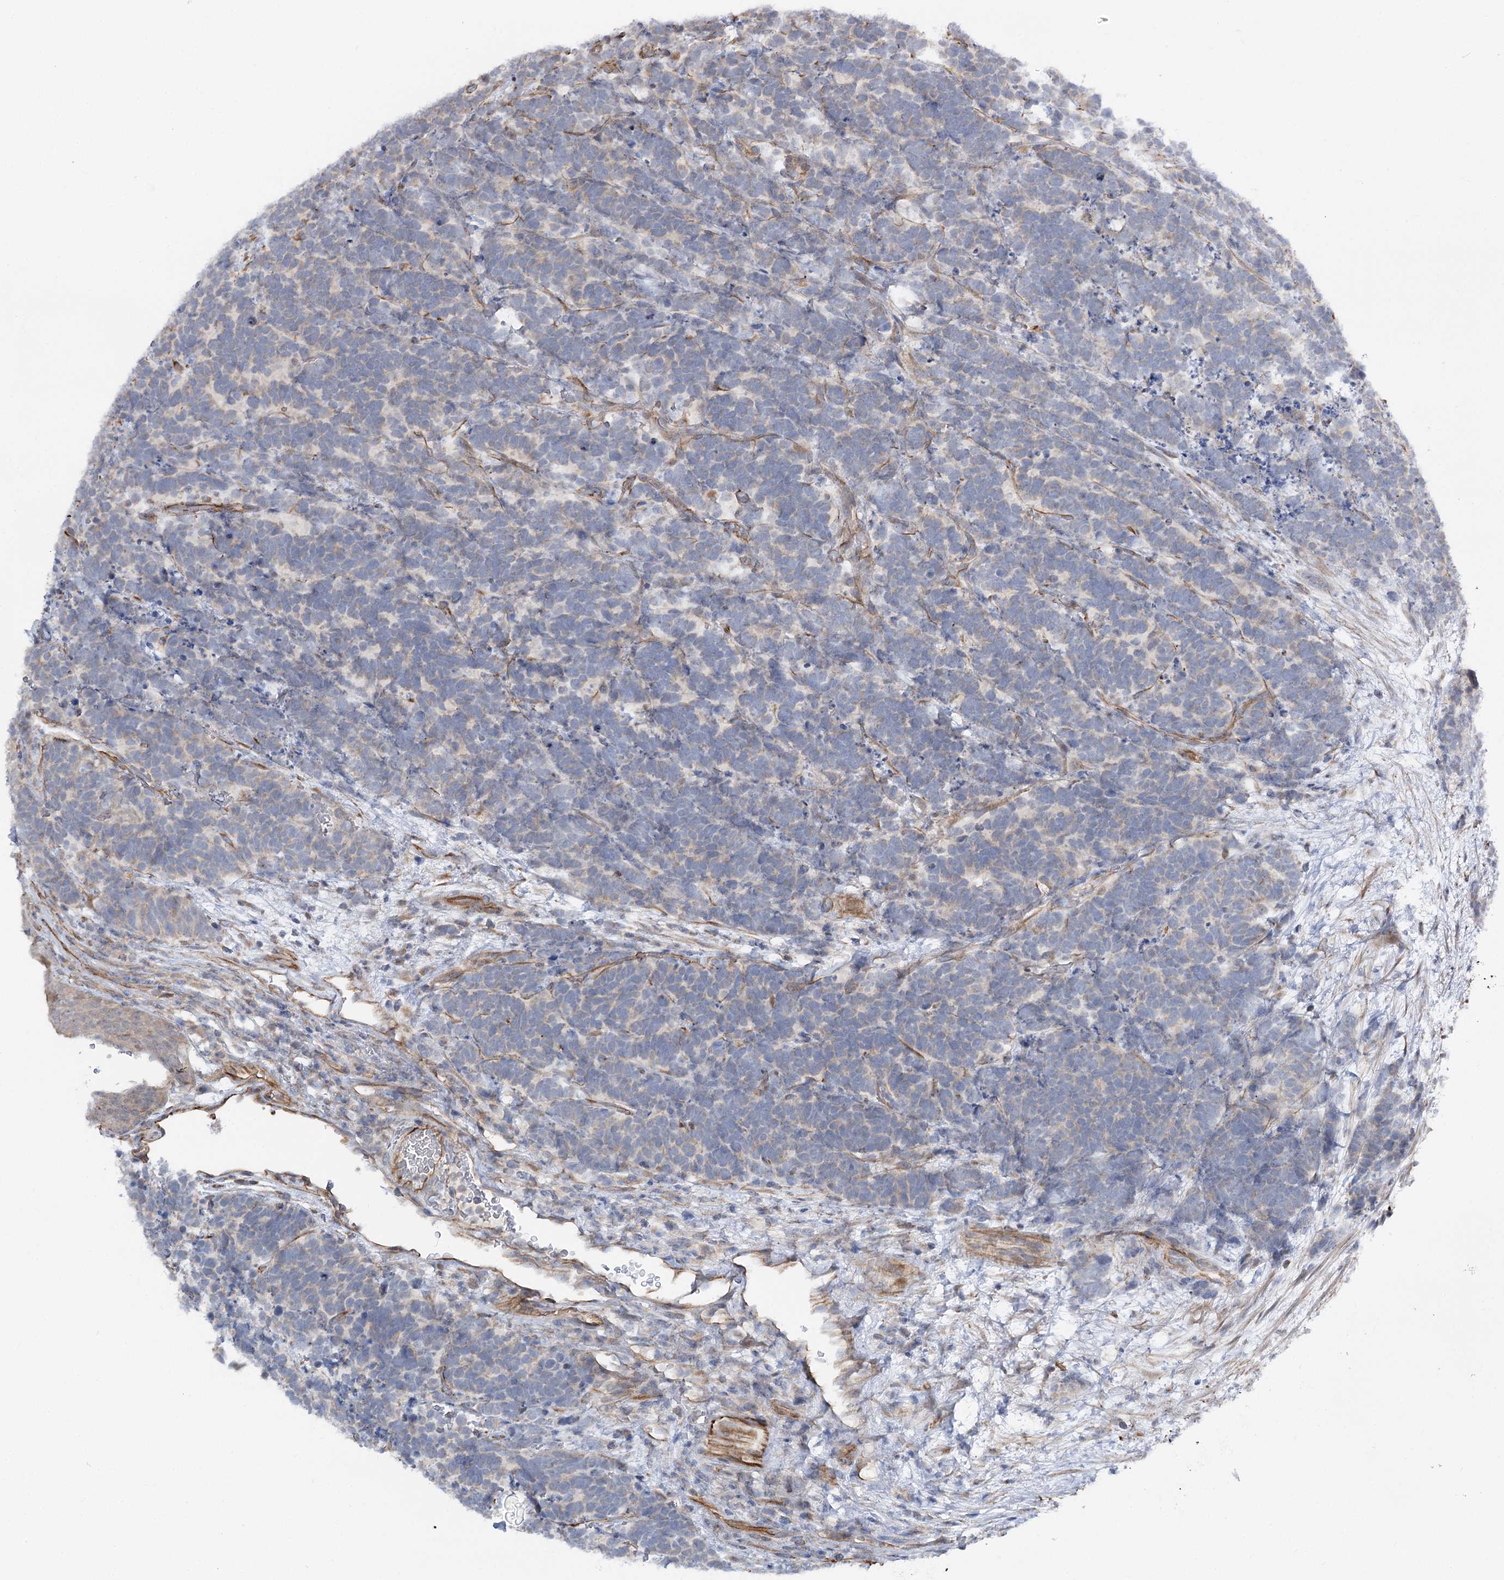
{"staining": {"intensity": "negative", "quantity": "none", "location": "none"}, "tissue": "carcinoid", "cell_type": "Tumor cells", "image_type": "cancer", "snomed": [{"axis": "morphology", "description": "Carcinoma, NOS"}, {"axis": "morphology", "description": "Carcinoid, malignant, NOS"}, {"axis": "topography", "description": "Urinary bladder"}], "caption": "Carcinoid stained for a protein using immunohistochemistry demonstrates no positivity tumor cells.", "gene": "KIAA0825", "patient": {"sex": "male", "age": 57}}